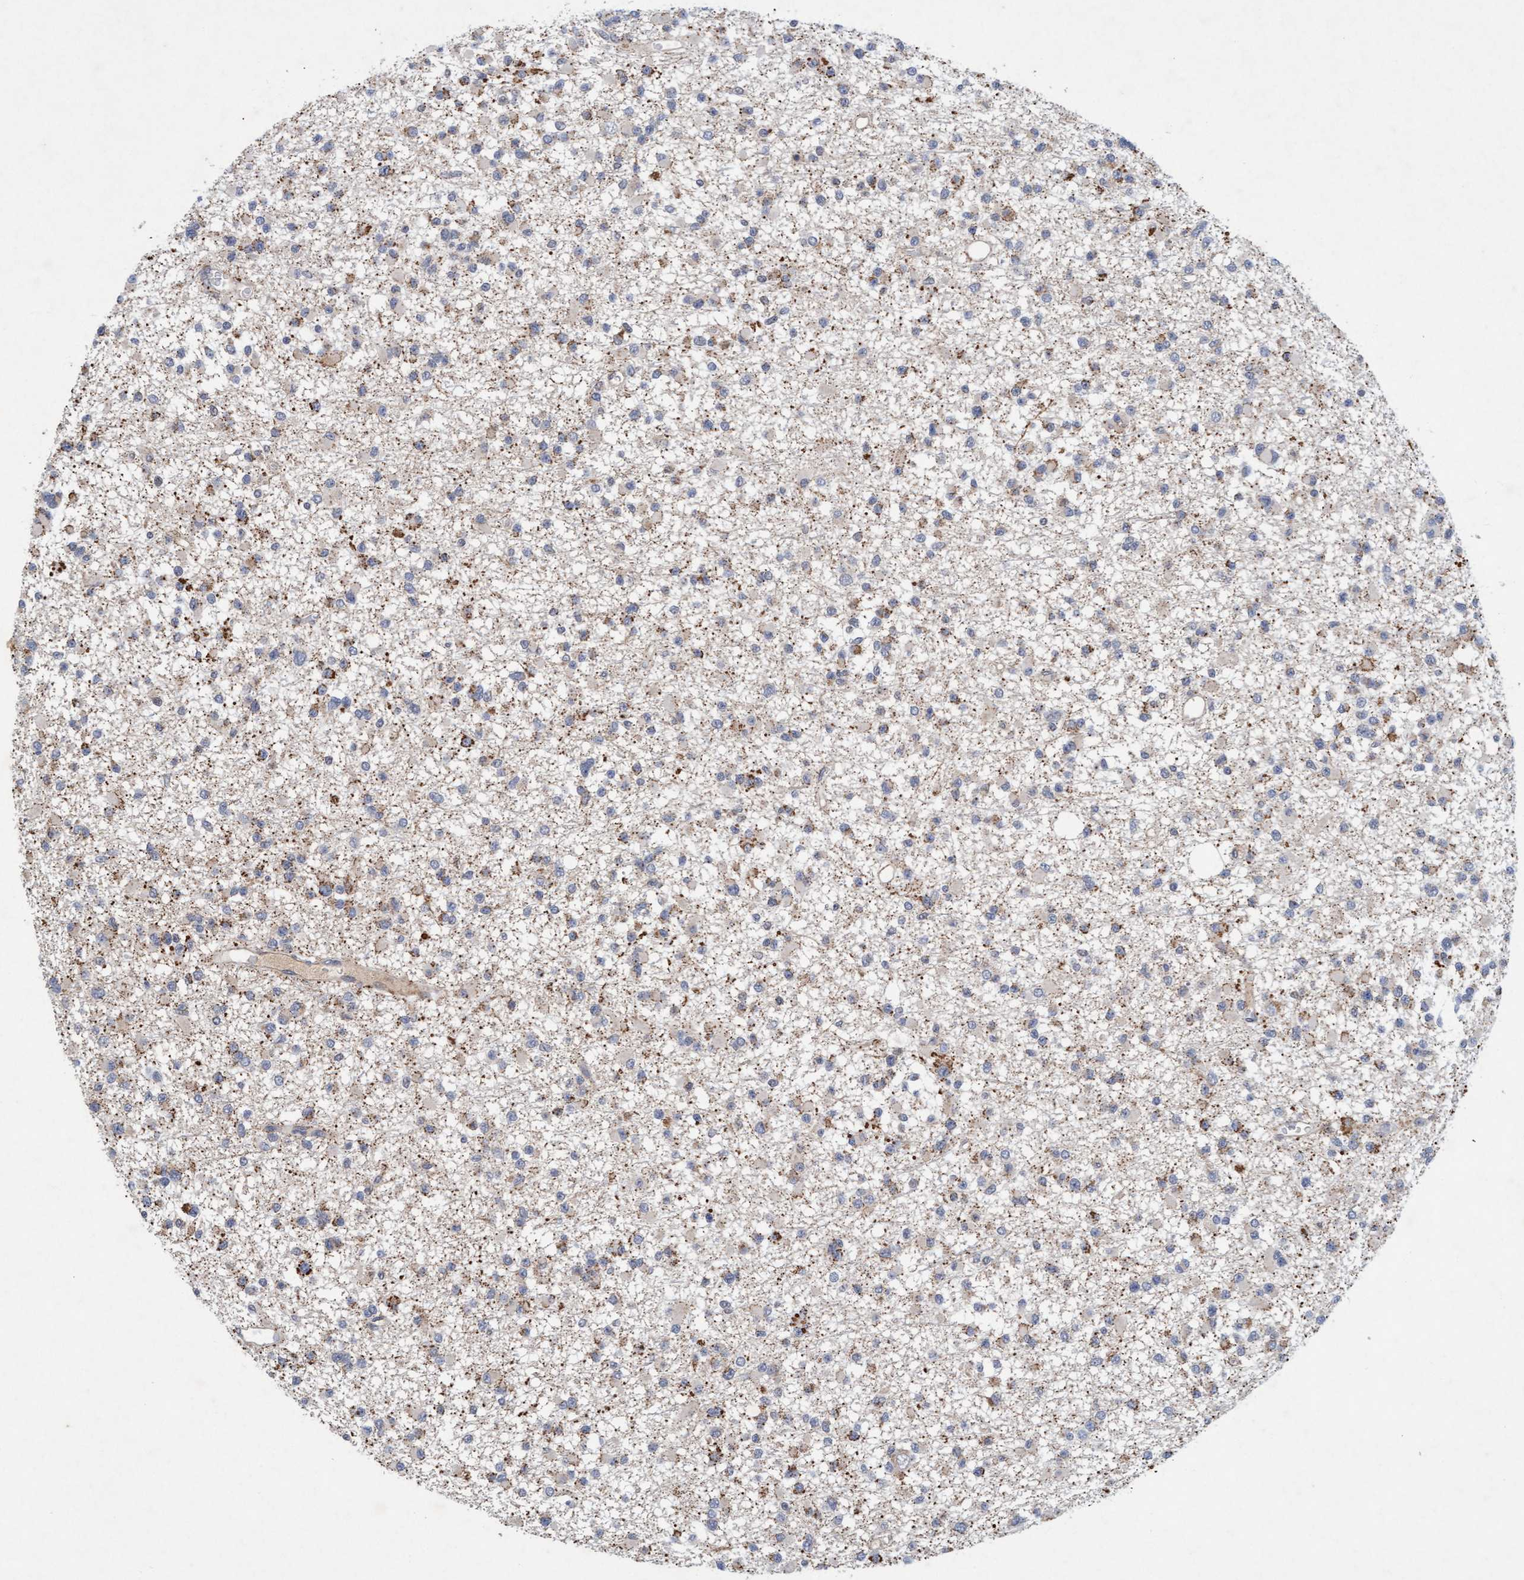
{"staining": {"intensity": "moderate", "quantity": "<25%", "location": "cytoplasmic/membranous"}, "tissue": "glioma", "cell_type": "Tumor cells", "image_type": "cancer", "snomed": [{"axis": "morphology", "description": "Glioma, malignant, Low grade"}, {"axis": "topography", "description": "Brain"}], "caption": "A high-resolution image shows IHC staining of malignant low-grade glioma, which shows moderate cytoplasmic/membranous staining in approximately <25% of tumor cells. The staining is performed using DAB brown chromogen to label protein expression. The nuclei are counter-stained blue using hematoxylin.", "gene": "TMEM70", "patient": {"sex": "female", "age": 22}}